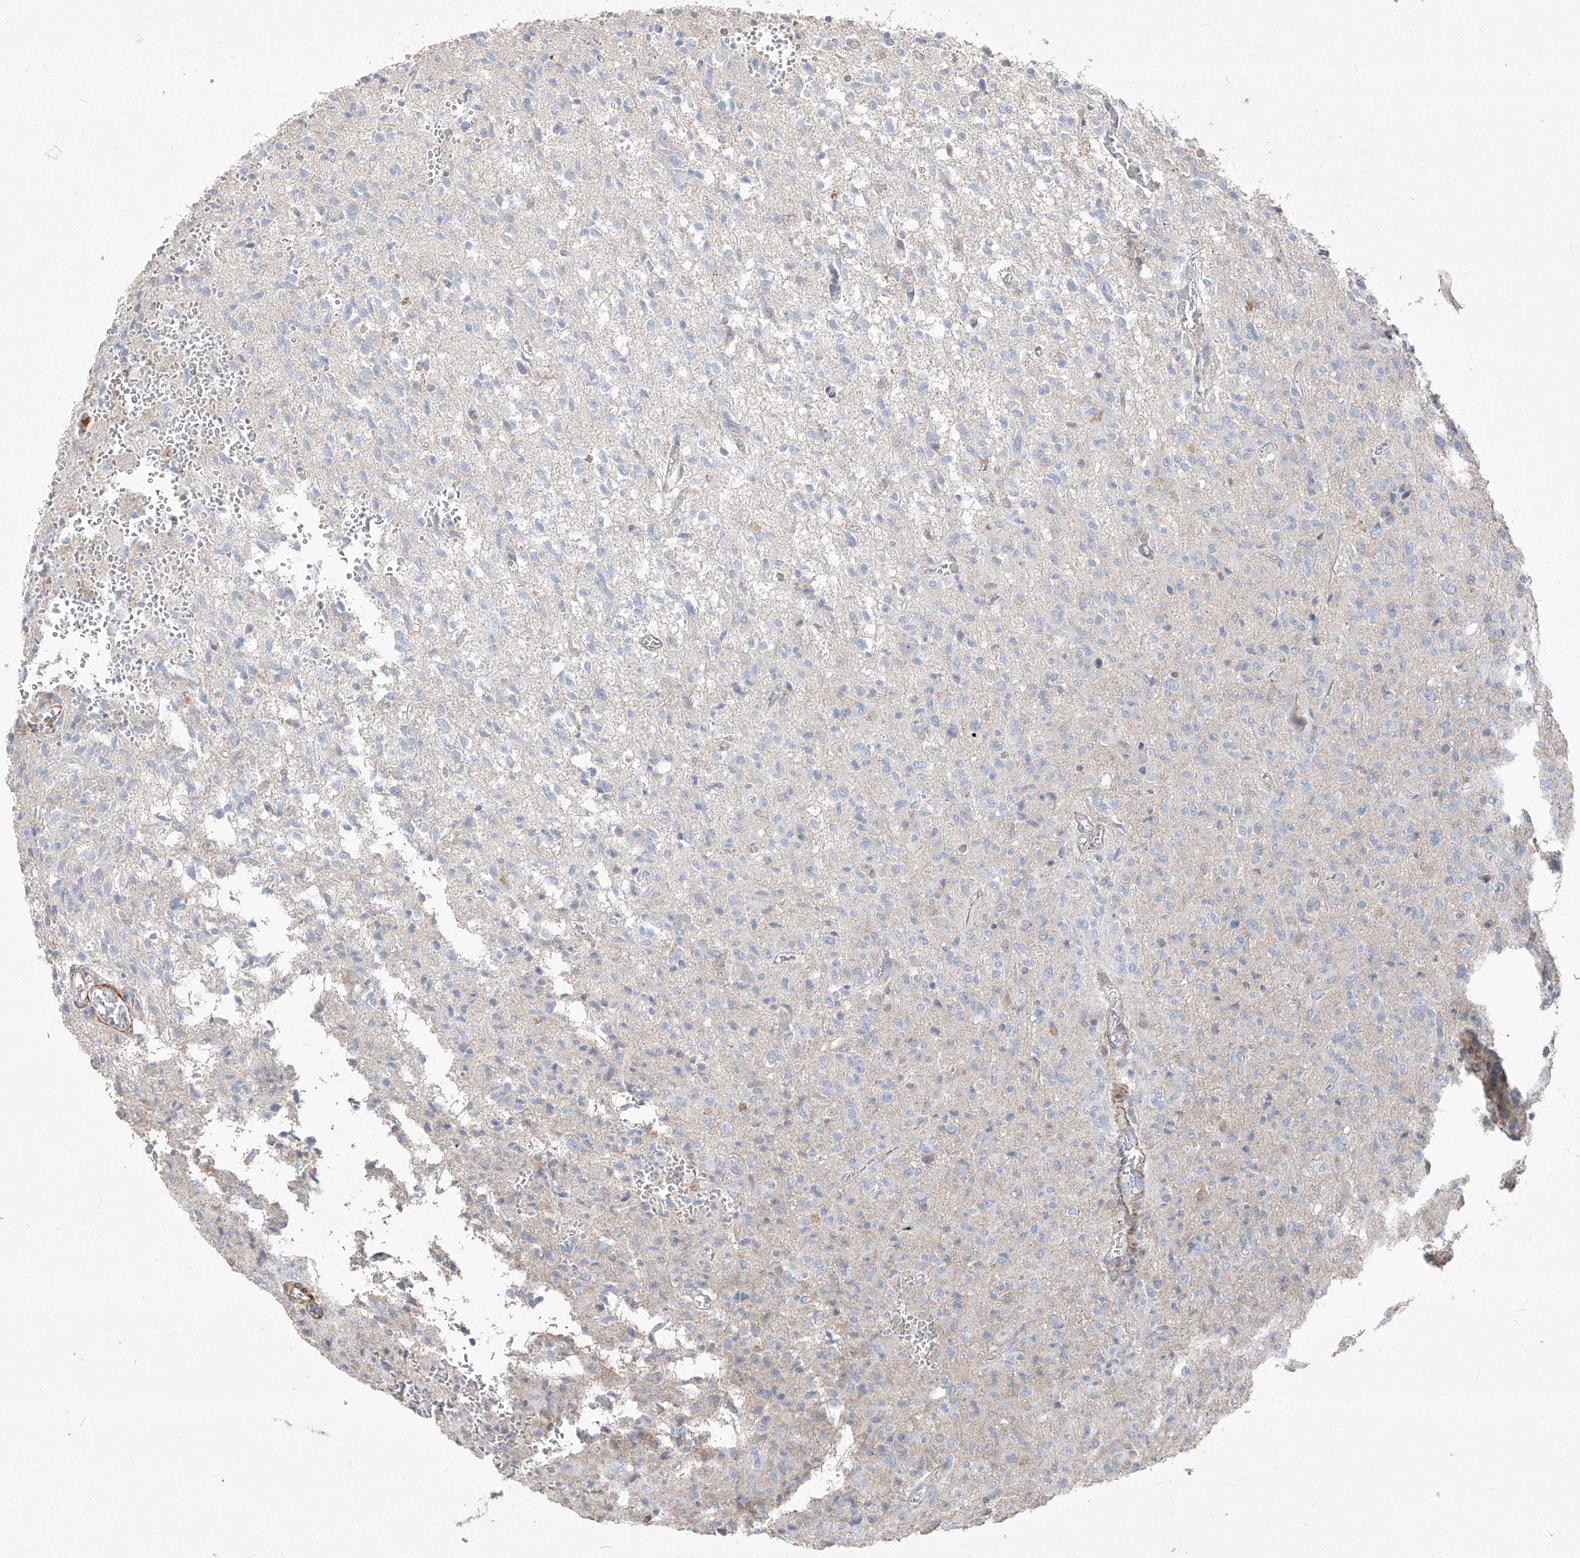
{"staining": {"intensity": "negative", "quantity": "none", "location": "none"}, "tissue": "glioma", "cell_type": "Tumor cells", "image_type": "cancer", "snomed": [{"axis": "morphology", "description": "Glioma, malignant, High grade"}, {"axis": "topography", "description": "Brain"}], "caption": "This micrograph is of malignant high-grade glioma stained with immunohistochemistry to label a protein in brown with the nuclei are counter-stained blue. There is no staining in tumor cells.", "gene": "UFD1", "patient": {"sex": "female", "age": 57}}